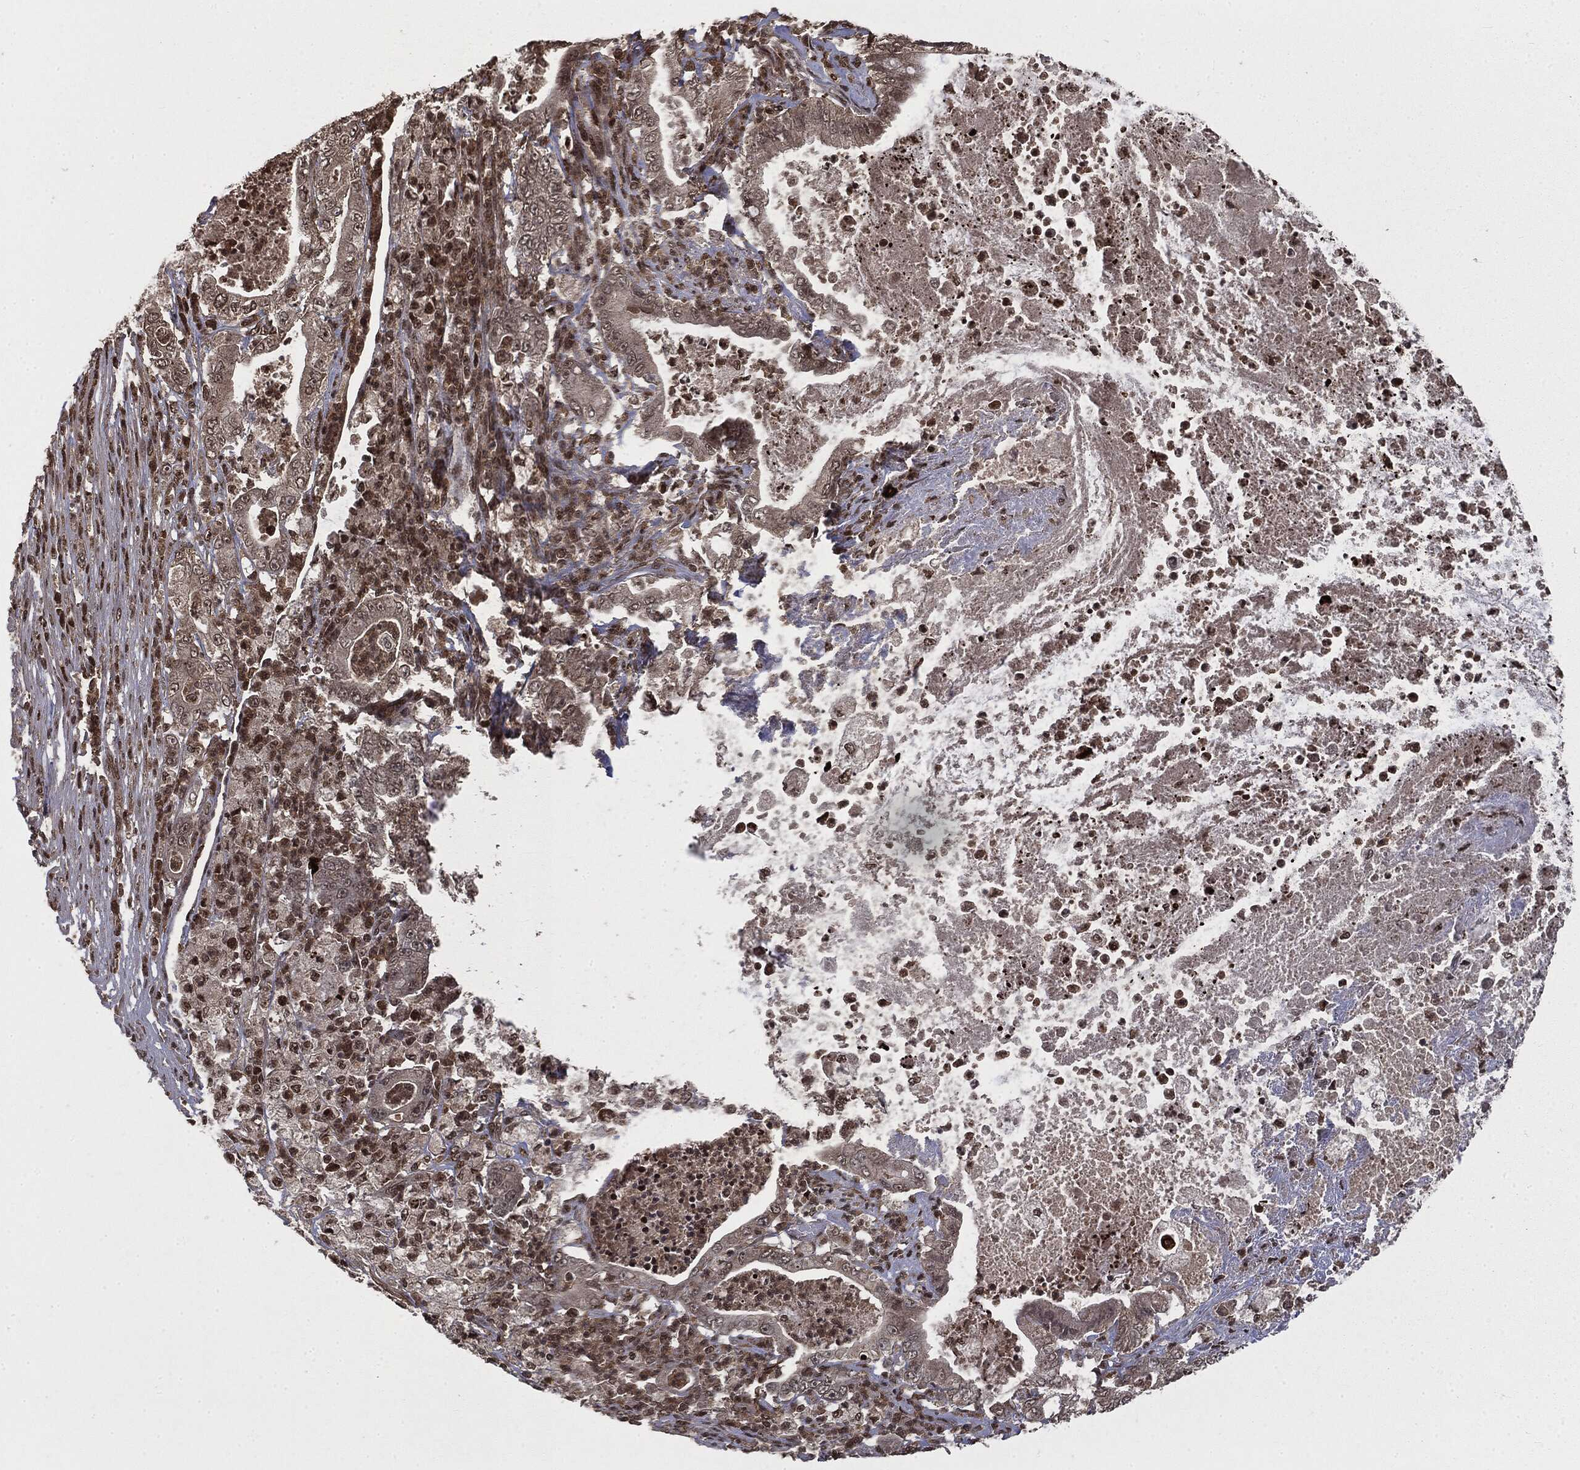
{"staining": {"intensity": "negative", "quantity": "none", "location": "none"}, "tissue": "pancreatic cancer", "cell_type": "Tumor cells", "image_type": "cancer", "snomed": [{"axis": "morphology", "description": "Adenocarcinoma, NOS"}, {"axis": "topography", "description": "Pancreas"}], "caption": "Immunohistochemistry (IHC) micrograph of human adenocarcinoma (pancreatic) stained for a protein (brown), which exhibits no staining in tumor cells. The staining is performed using DAB brown chromogen with nuclei counter-stained in using hematoxylin.", "gene": "CTDP1", "patient": {"sex": "male", "age": 71}}